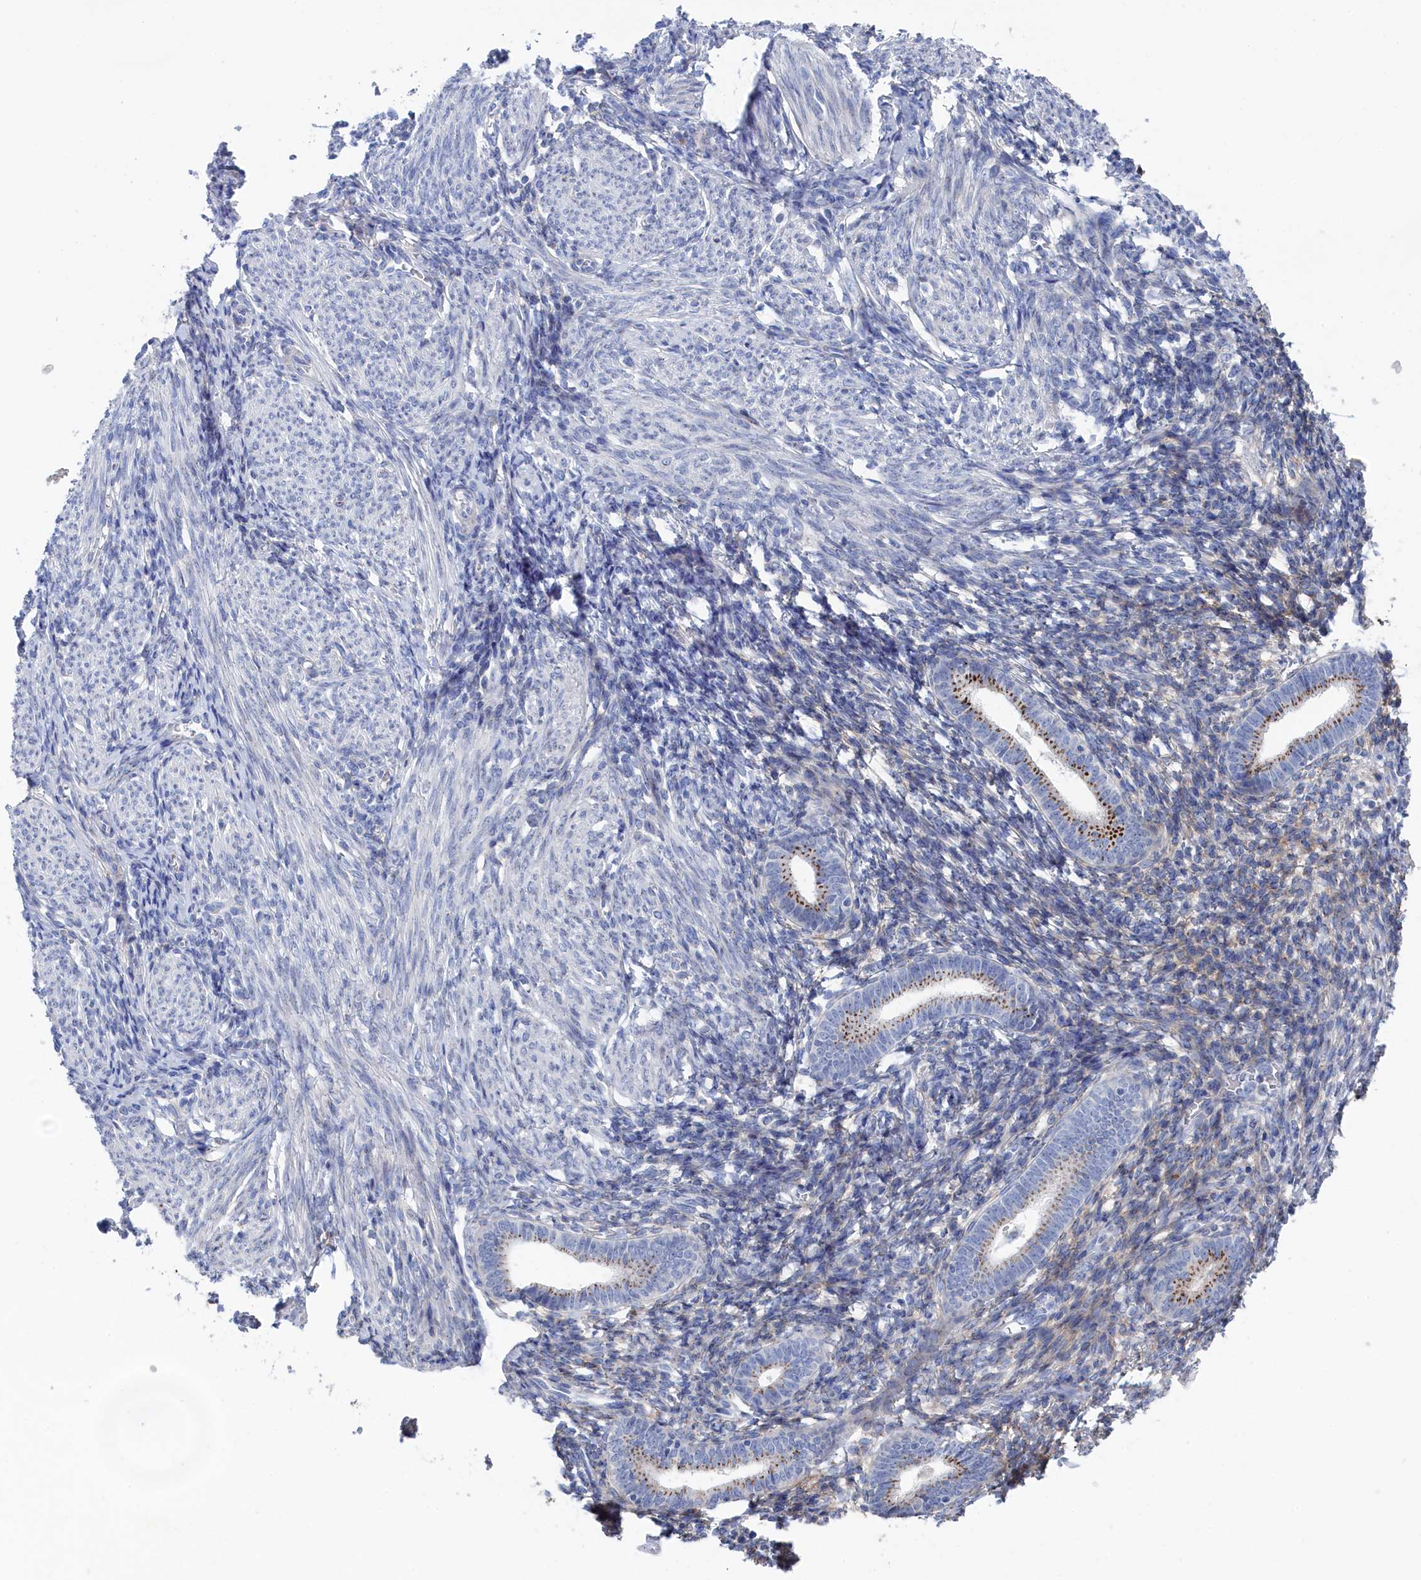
{"staining": {"intensity": "negative", "quantity": "none", "location": "none"}, "tissue": "endometrium", "cell_type": "Cells in endometrial stroma", "image_type": "normal", "snomed": [{"axis": "morphology", "description": "Normal tissue, NOS"}, {"axis": "morphology", "description": "Adenocarcinoma, NOS"}, {"axis": "topography", "description": "Endometrium"}], "caption": "Protein analysis of unremarkable endometrium displays no significant expression in cells in endometrial stroma. (DAB (3,3'-diaminobenzidine) immunohistochemistry with hematoxylin counter stain).", "gene": "IRX1", "patient": {"sex": "female", "age": 57}}